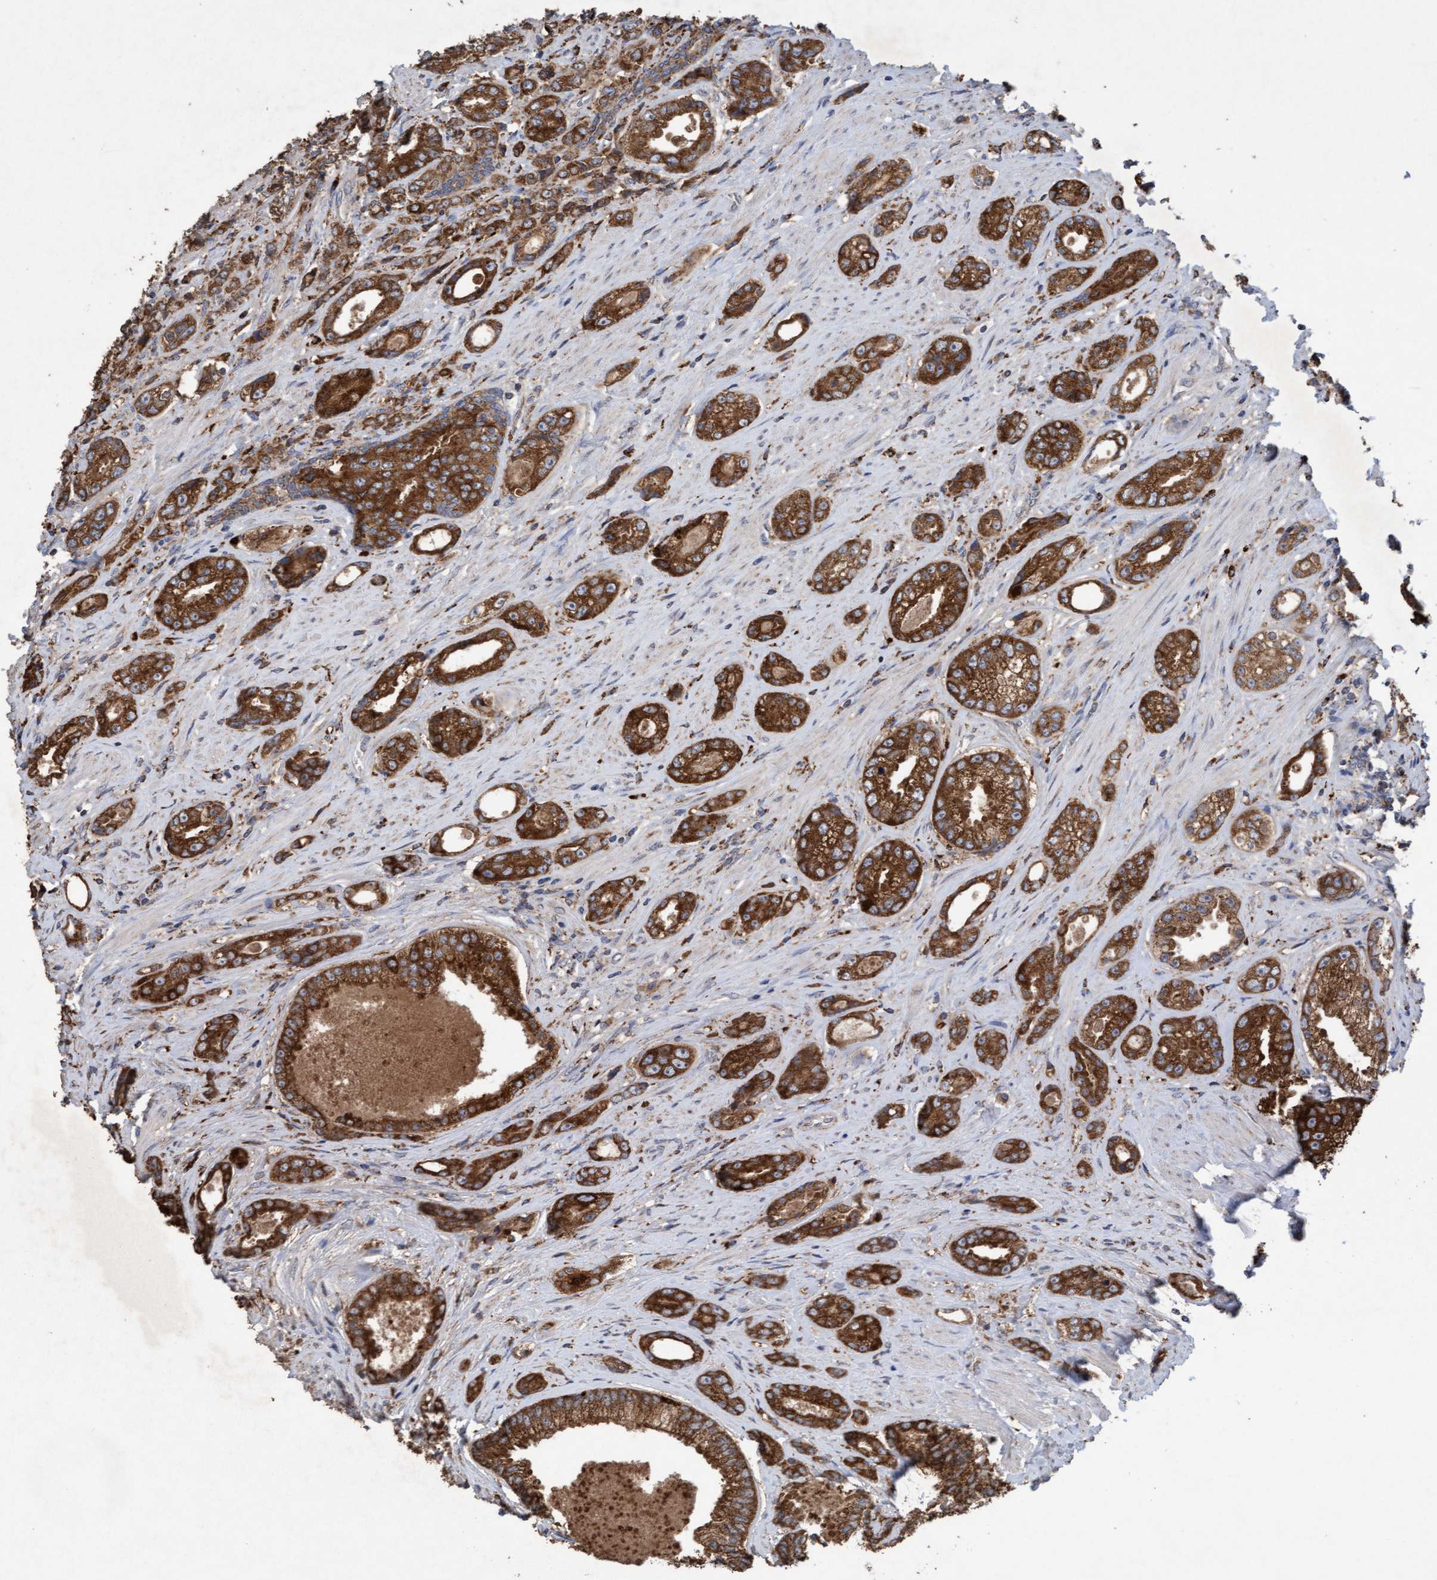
{"staining": {"intensity": "strong", "quantity": ">75%", "location": "cytoplasmic/membranous"}, "tissue": "prostate cancer", "cell_type": "Tumor cells", "image_type": "cancer", "snomed": [{"axis": "morphology", "description": "Adenocarcinoma, High grade"}, {"axis": "topography", "description": "Prostate"}], "caption": "This histopathology image demonstrates prostate cancer (adenocarcinoma (high-grade)) stained with IHC to label a protein in brown. The cytoplasmic/membranous of tumor cells show strong positivity for the protein. Nuclei are counter-stained blue.", "gene": "ATPAF2", "patient": {"sex": "male", "age": 61}}